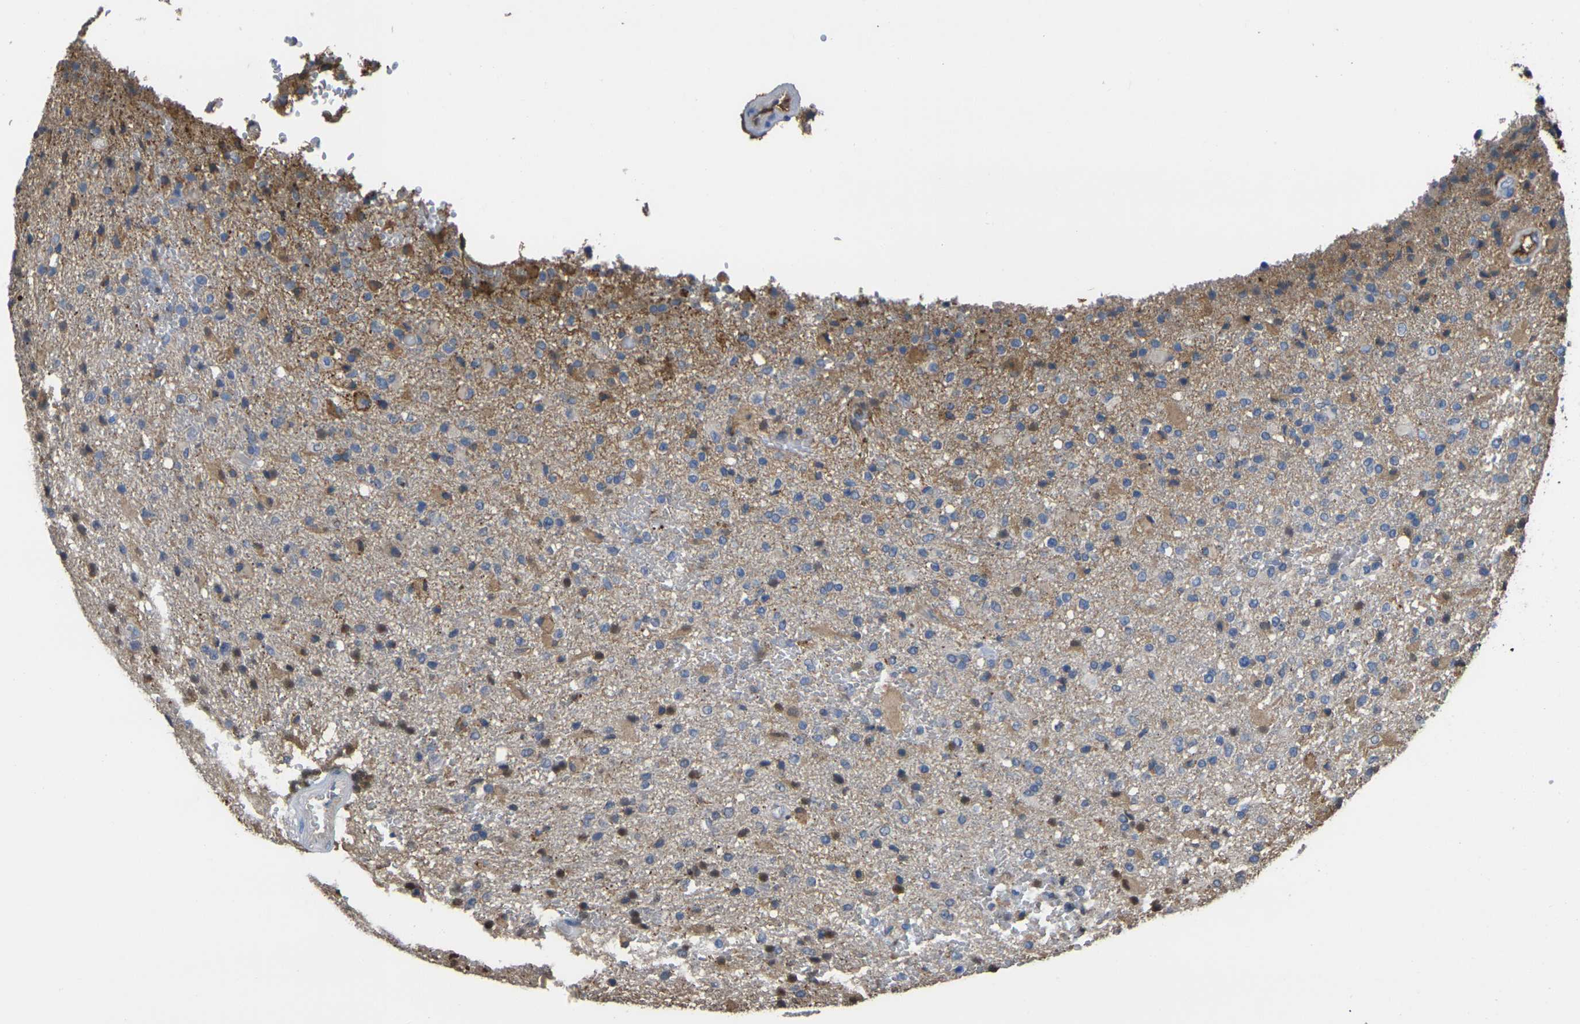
{"staining": {"intensity": "moderate", "quantity": "<25%", "location": "cytoplasmic/membranous,nuclear"}, "tissue": "glioma", "cell_type": "Tumor cells", "image_type": "cancer", "snomed": [{"axis": "morphology", "description": "Glioma, malignant, High grade"}, {"axis": "topography", "description": "Brain"}], "caption": "Immunohistochemistry of human malignant glioma (high-grade) reveals low levels of moderate cytoplasmic/membranous and nuclear staining in approximately <25% of tumor cells.", "gene": "GREM2", "patient": {"sex": "male", "age": 71}}